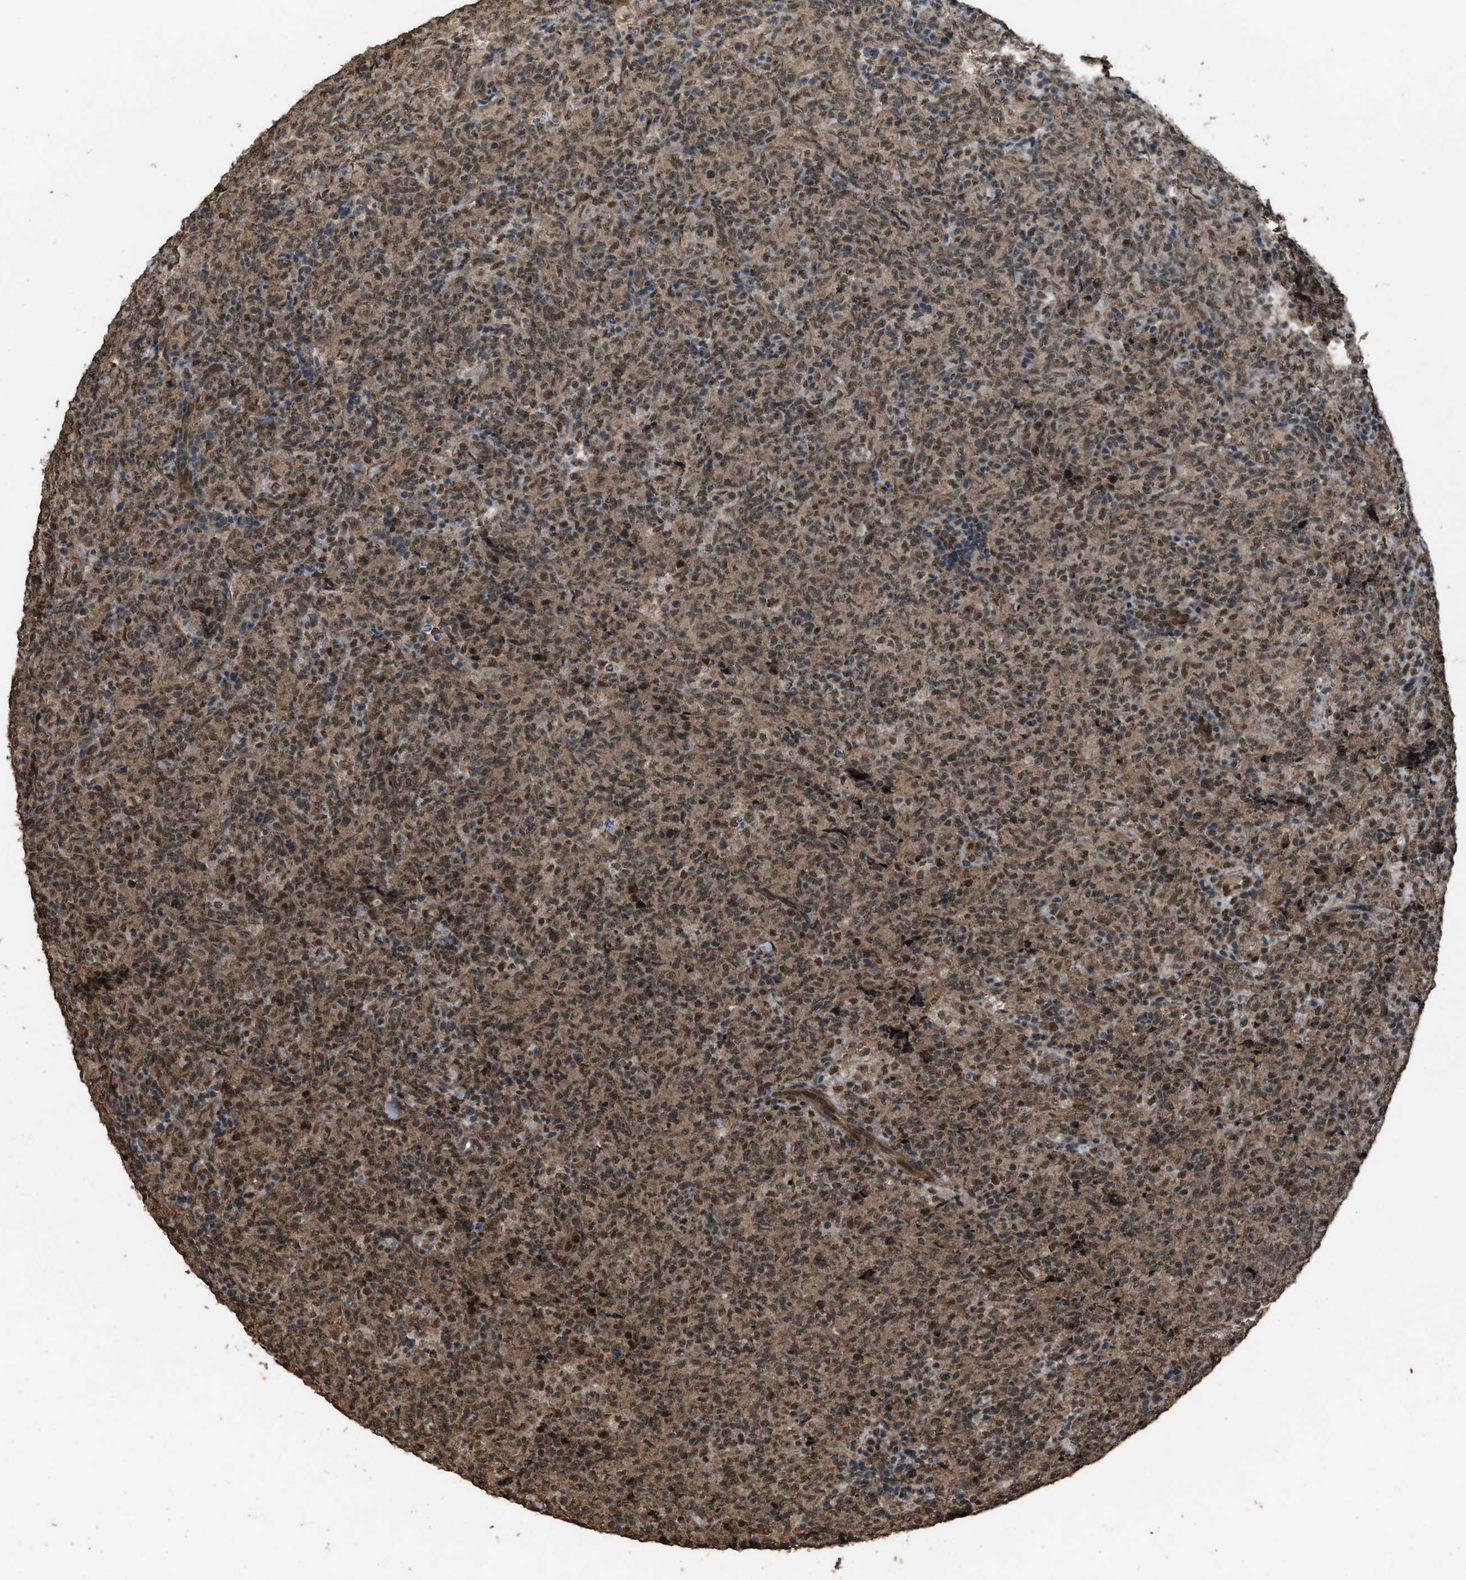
{"staining": {"intensity": "moderate", "quantity": ">75%", "location": "nuclear"}, "tissue": "lymphoma", "cell_type": "Tumor cells", "image_type": "cancer", "snomed": [{"axis": "morphology", "description": "Malignant lymphoma, non-Hodgkin's type, High grade"}, {"axis": "topography", "description": "Tonsil"}], "caption": "Immunohistochemistry (IHC) staining of malignant lymphoma, non-Hodgkin's type (high-grade), which demonstrates medium levels of moderate nuclear positivity in approximately >75% of tumor cells indicating moderate nuclear protein staining. The staining was performed using DAB (3,3'-diaminobenzidine) (brown) for protein detection and nuclei were counterstained in hematoxylin (blue).", "gene": "SERTAD2", "patient": {"sex": "female", "age": 36}}